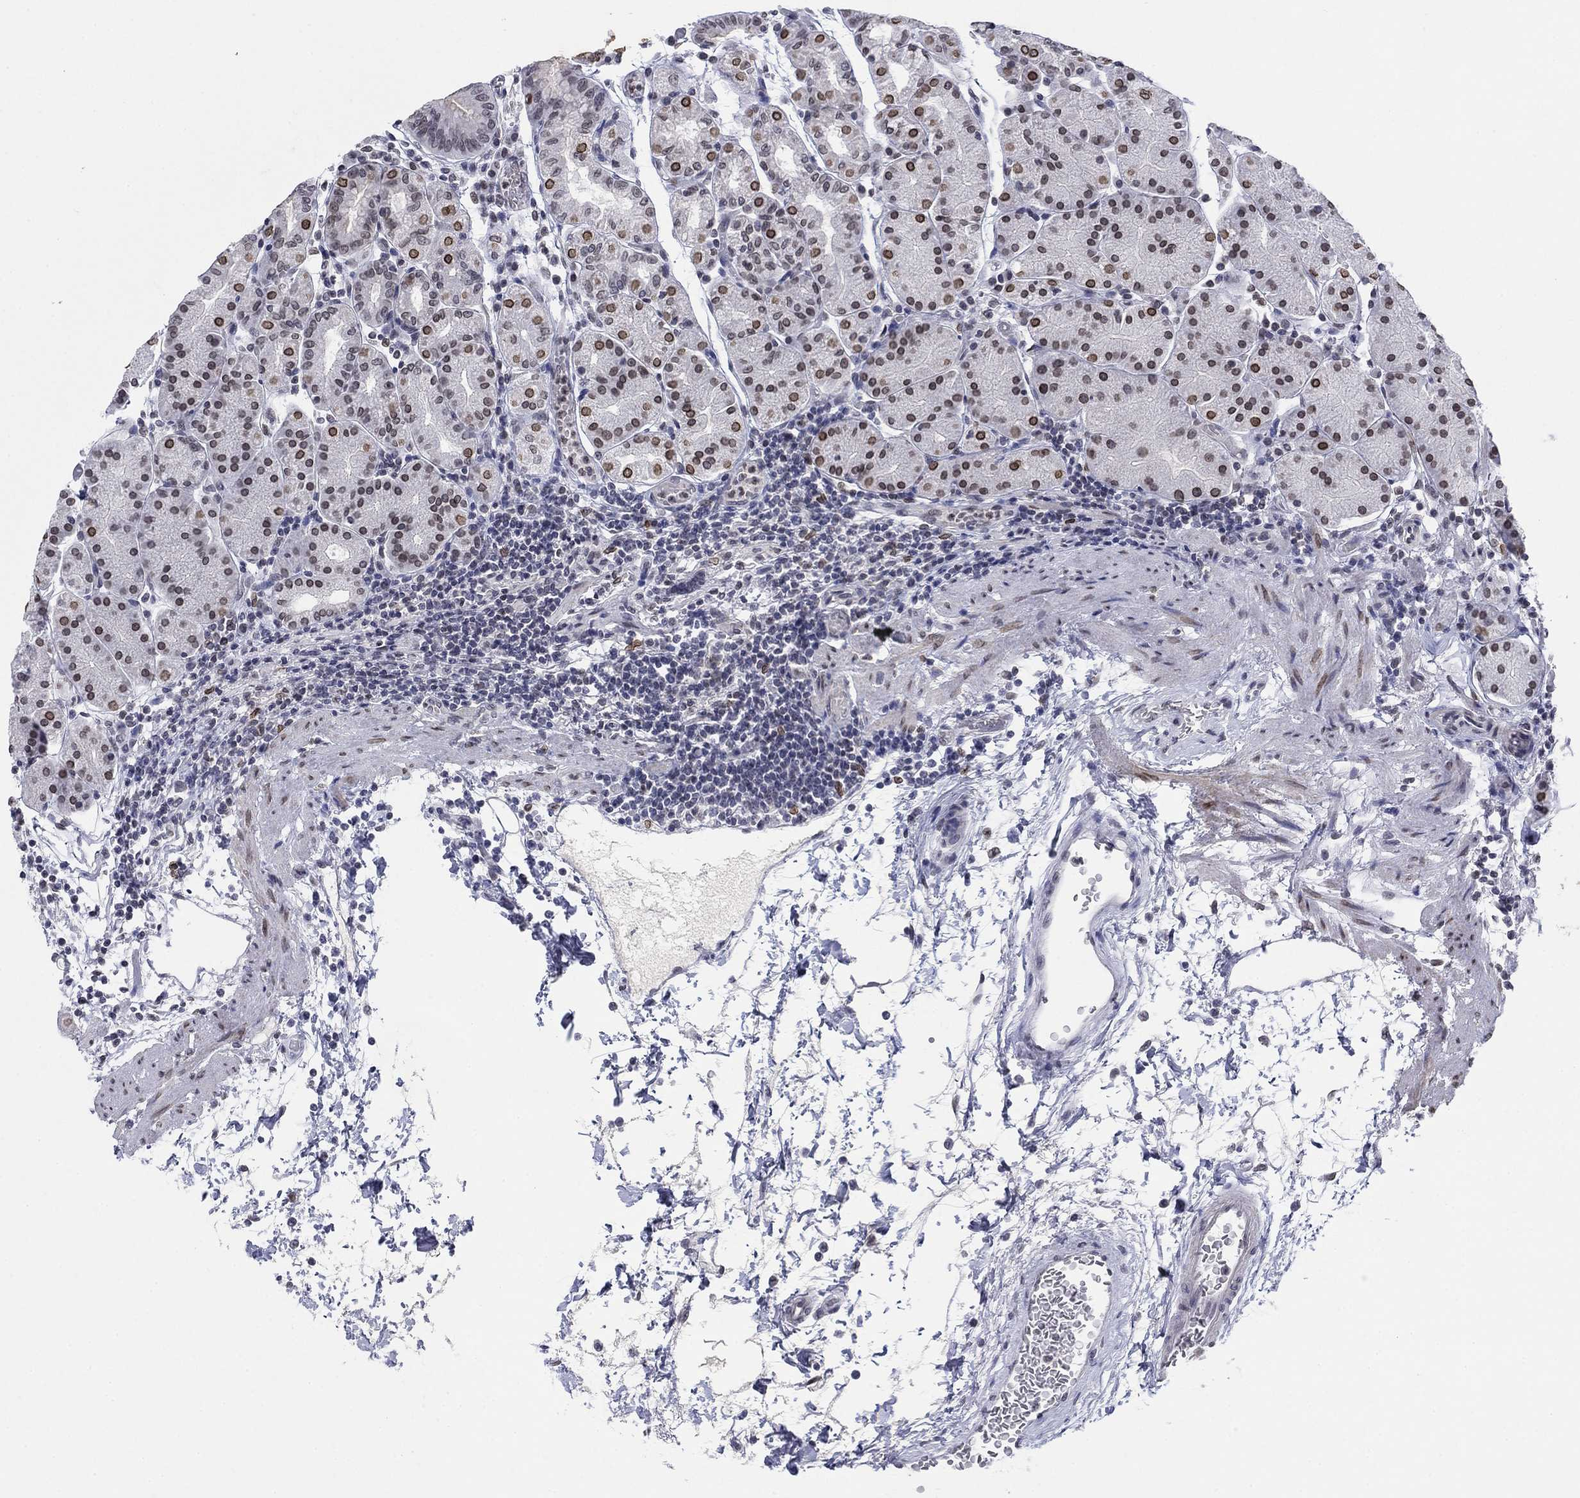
{"staining": {"intensity": "strong", "quantity": "25%-75%", "location": "cytoplasmic/membranous,nuclear"}, "tissue": "stomach", "cell_type": "Glandular cells", "image_type": "normal", "snomed": [{"axis": "morphology", "description": "Normal tissue, NOS"}, {"axis": "topography", "description": "Stomach"}], "caption": "This is an image of immunohistochemistry (IHC) staining of benign stomach, which shows strong expression in the cytoplasmic/membranous,nuclear of glandular cells.", "gene": "TOR1AIP1", "patient": {"sex": "male", "age": 54}}